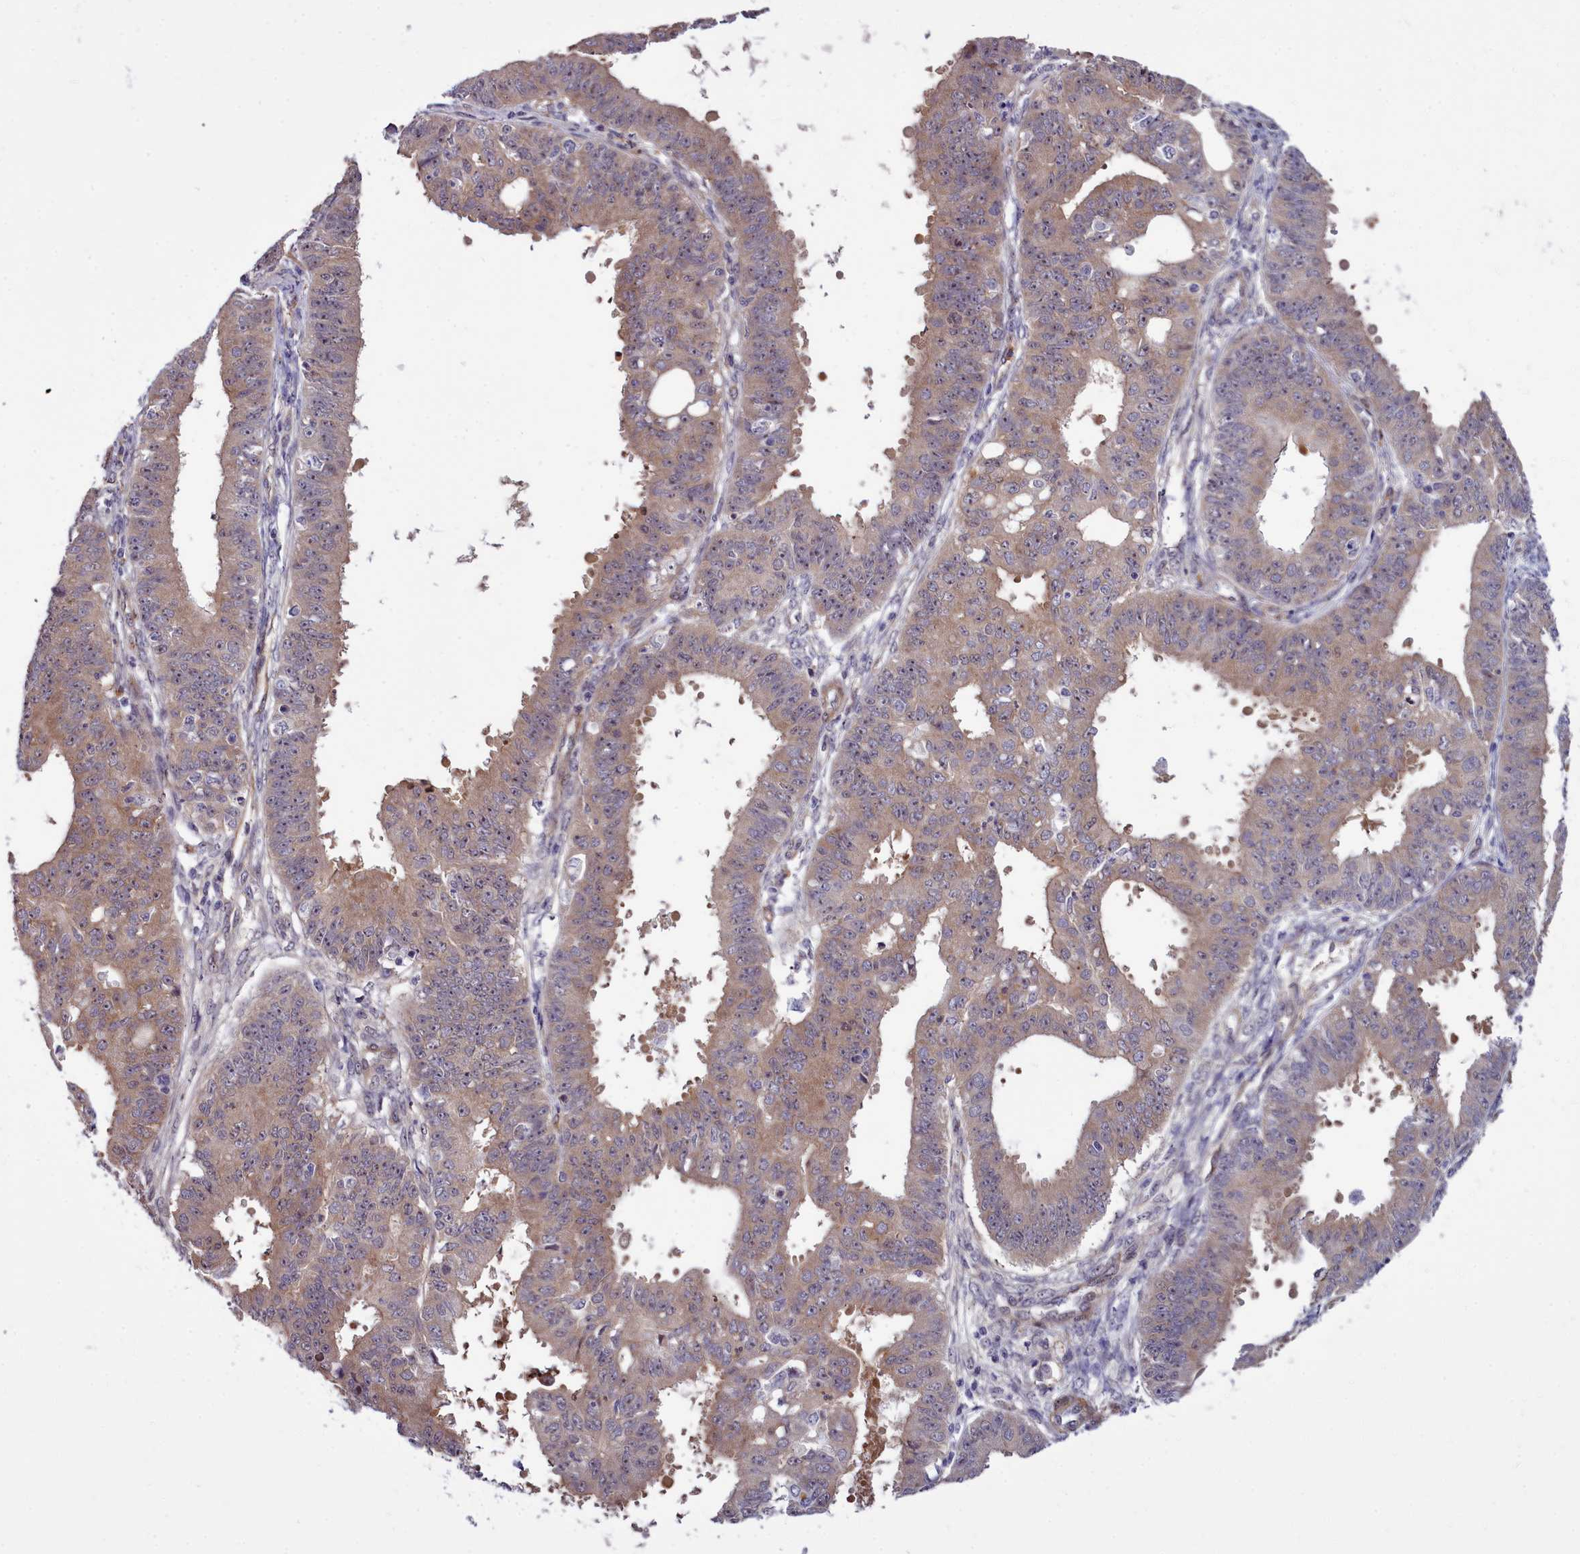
{"staining": {"intensity": "moderate", "quantity": "25%-75%", "location": "cytoplasmic/membranous"}, "tissue": "ovarian cancer", "cell_type": "Tumor cells", "image_type": "cancer", "snomed": [{"axis": "morphology", "description": "Carcinoma, endometroid"}, {"axis": "topography", "description": "Appendix"}, {"axis": "topography", "description": "Ovary"}], "caption": "The photomicrograph demonstrates immunohistochemical staining of ovarian cancer. There is moderate cytoplasmic/membranous staining is seen in approximately 25%-75% of tumor cells.", "gene": "BCAR1", "patient": {"sex": "female", "age": 42}}